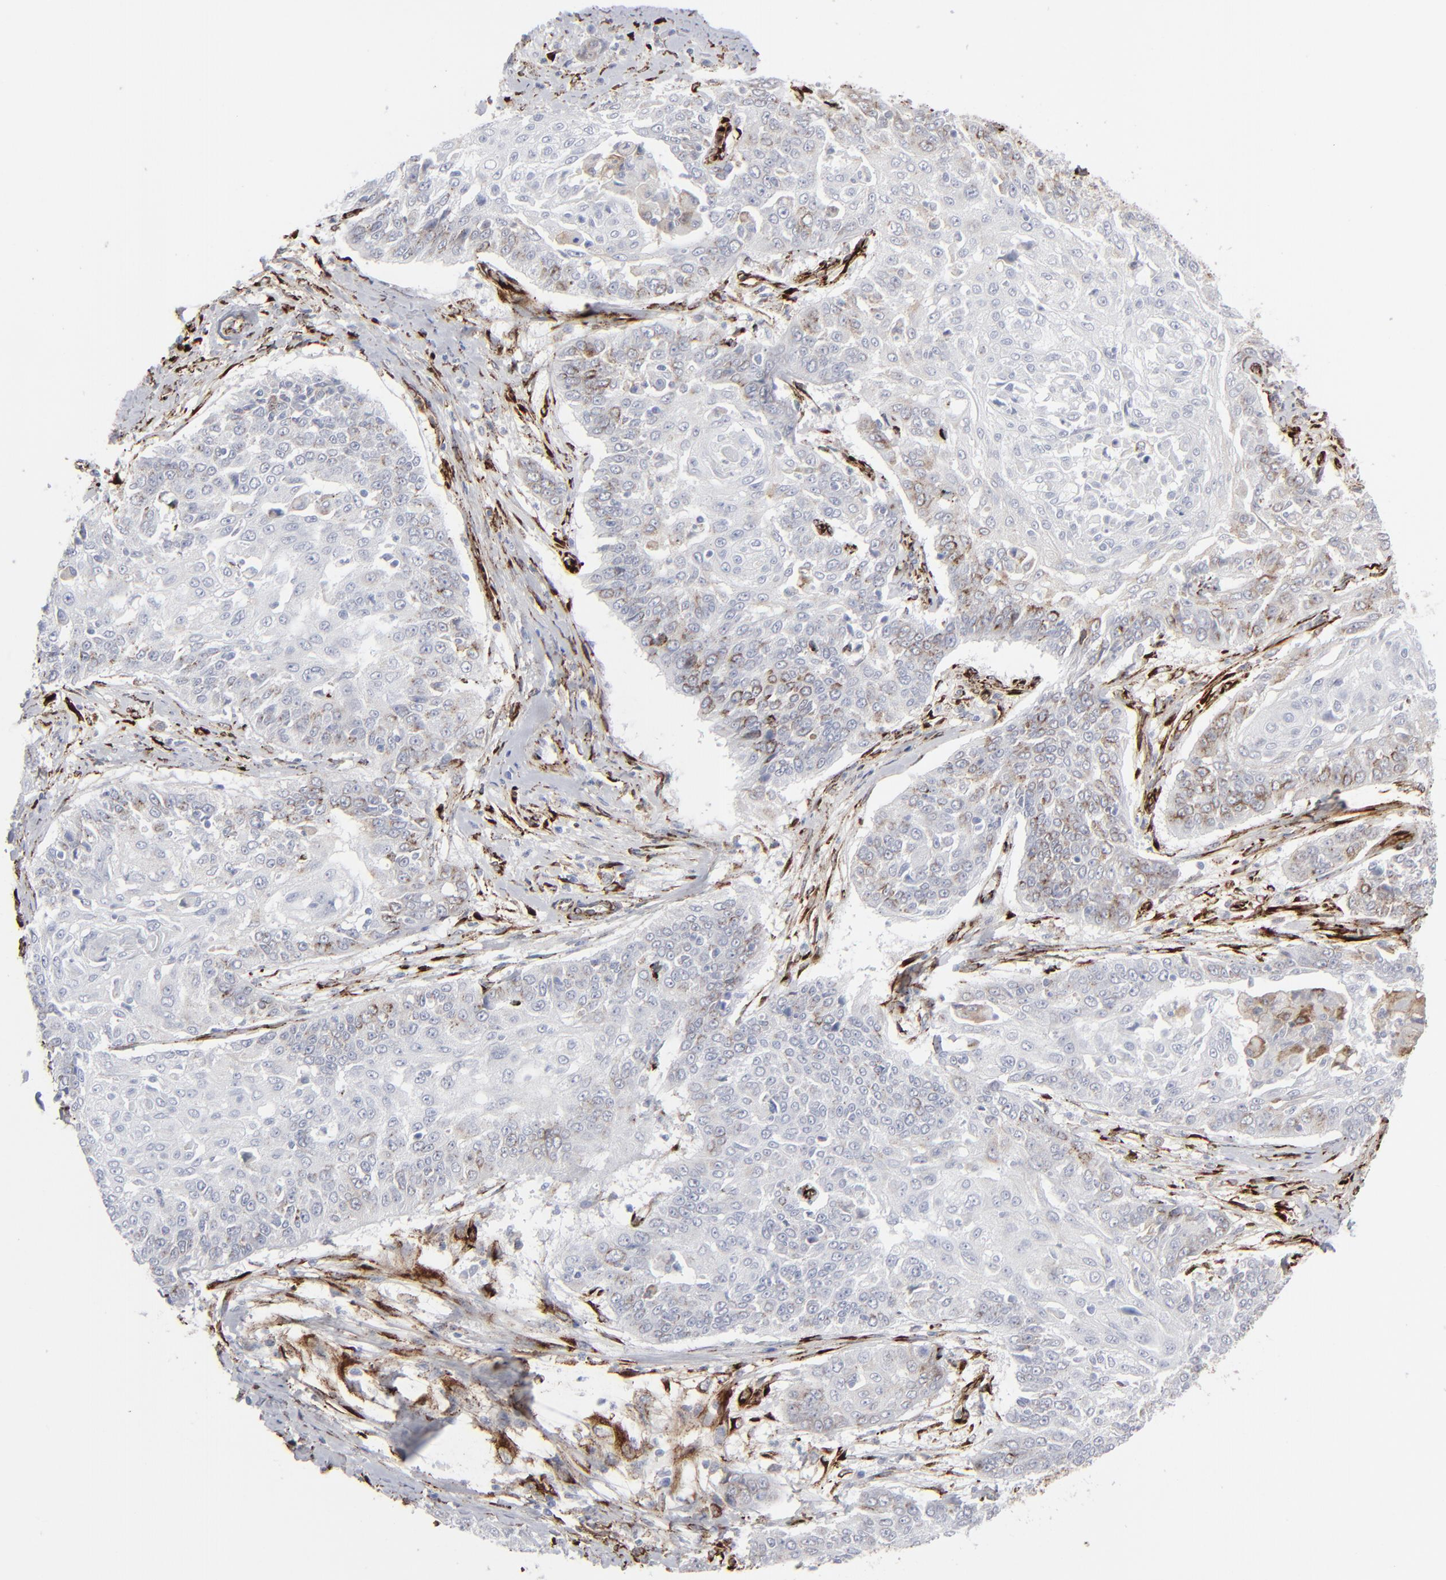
{"staining": {"intensity": "negative", "quantity": "none", "location": "none"}, "tissue": "cervical cancer", "cell_type": "Tumor cells", "image_type": "cancer", "snomed": [{"axis": "morphology", "description": "Squamous cell carcinoma, NOS"}, {"axis": "topography", "description": "Cervix"}], "caption": "Immunohistochemical staining of cervical cancer shows no significant expression in tumor cells.", "gene": "SPARC", "patient": {"sex": "female", "age": 64}}